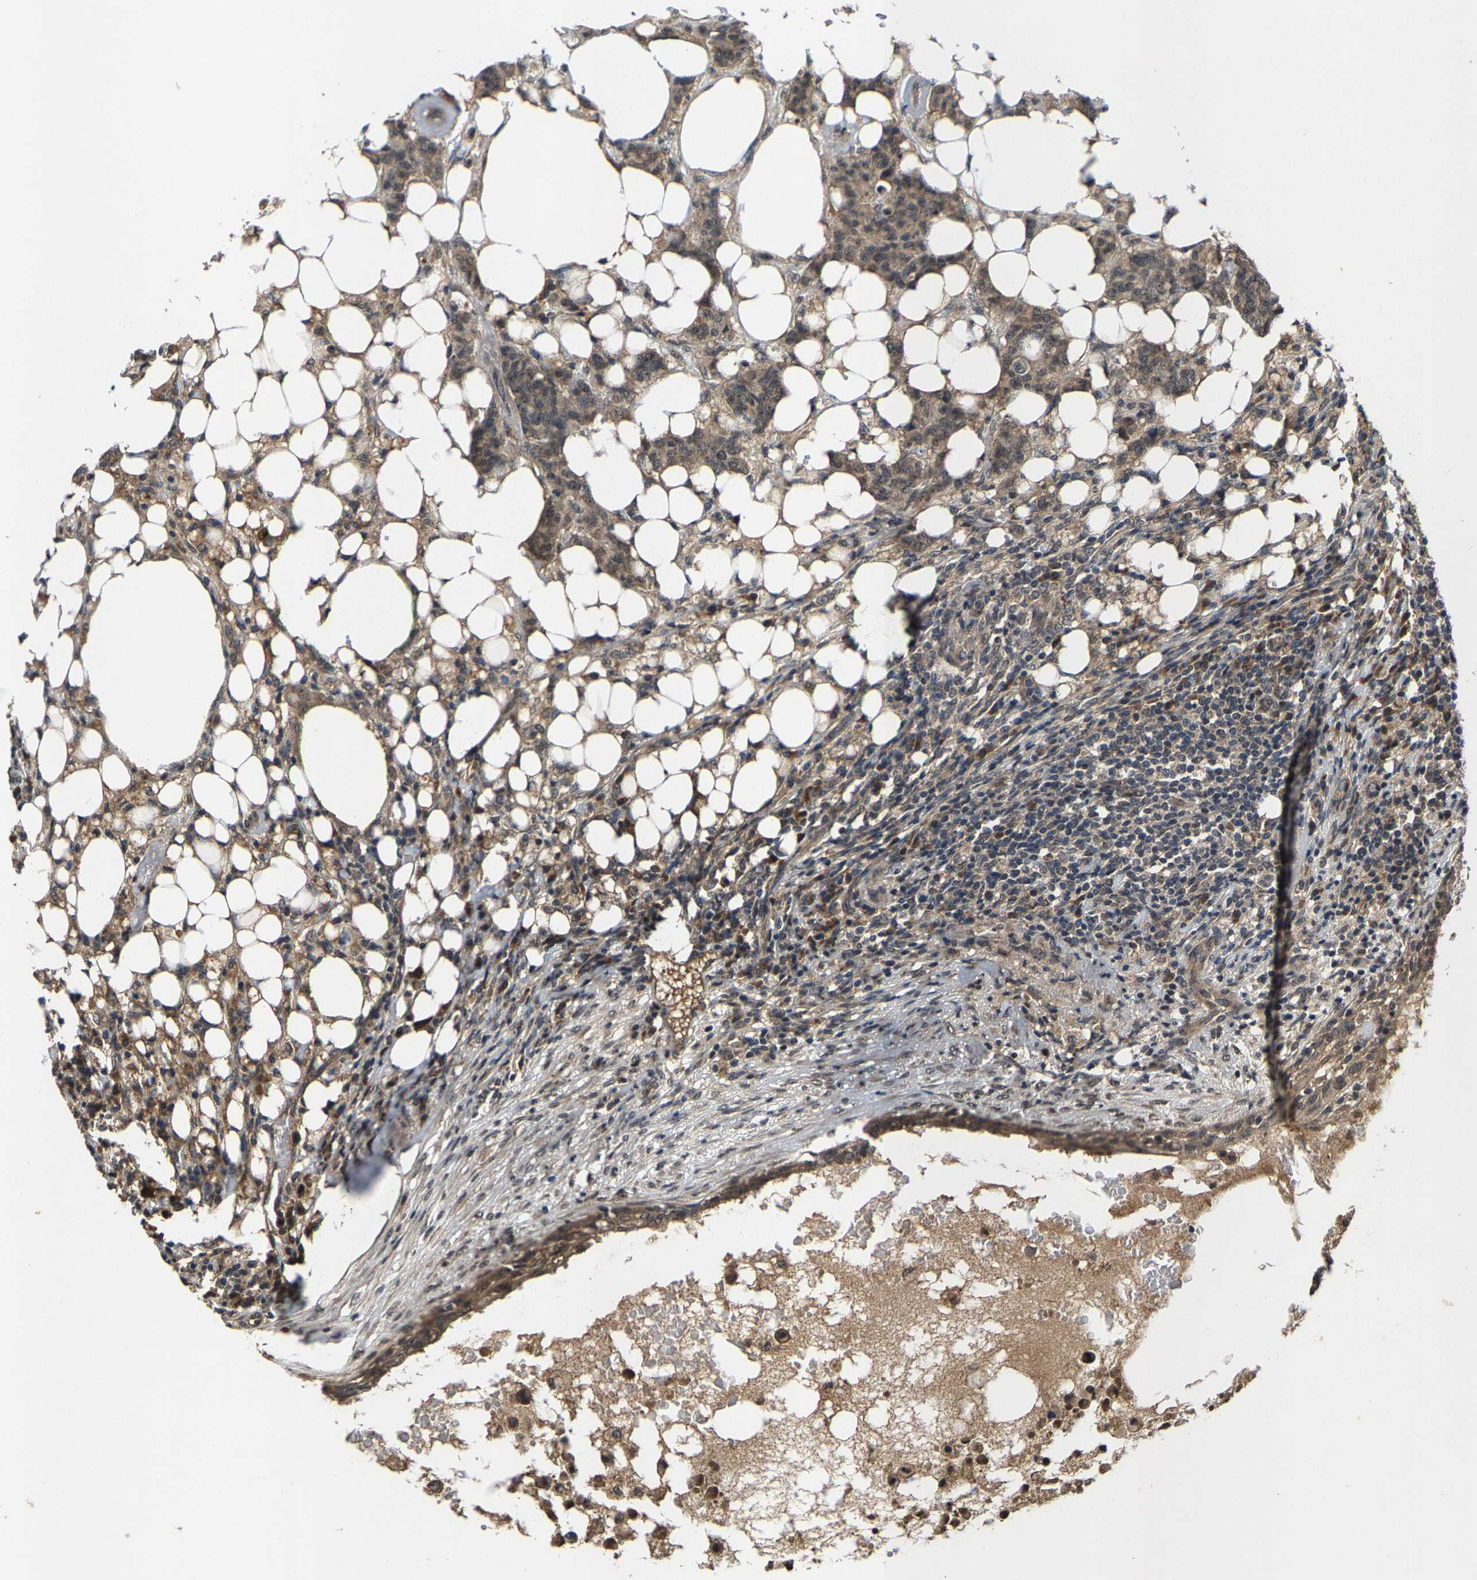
{"staining": {"intensity": "weak", "quantity": ">75%", "location": "cytoplasmic/membranous"}, "tissue": "breast cancer", "cell_type": "Tumor cells", "image_type": "cancer", "snomed": [{"axis": "morphology", "description": "Duct carcinoma"}, {"axis": "topography", "description": "Breast"}], "caption": "Brown immunohistochemical staining in breast intraductal carcinoma shows weak cytoplasmic/membranous staining in approximately >75% of tumor cells. The staining is performed using DAB (3,3'-diaminobenzidine) brown chromogen to label protein expression. The nuclei are counter-stained blue using hematoxylin.", "gene": "HUWE1", "patient": {"sex": "female", "age": 40}}